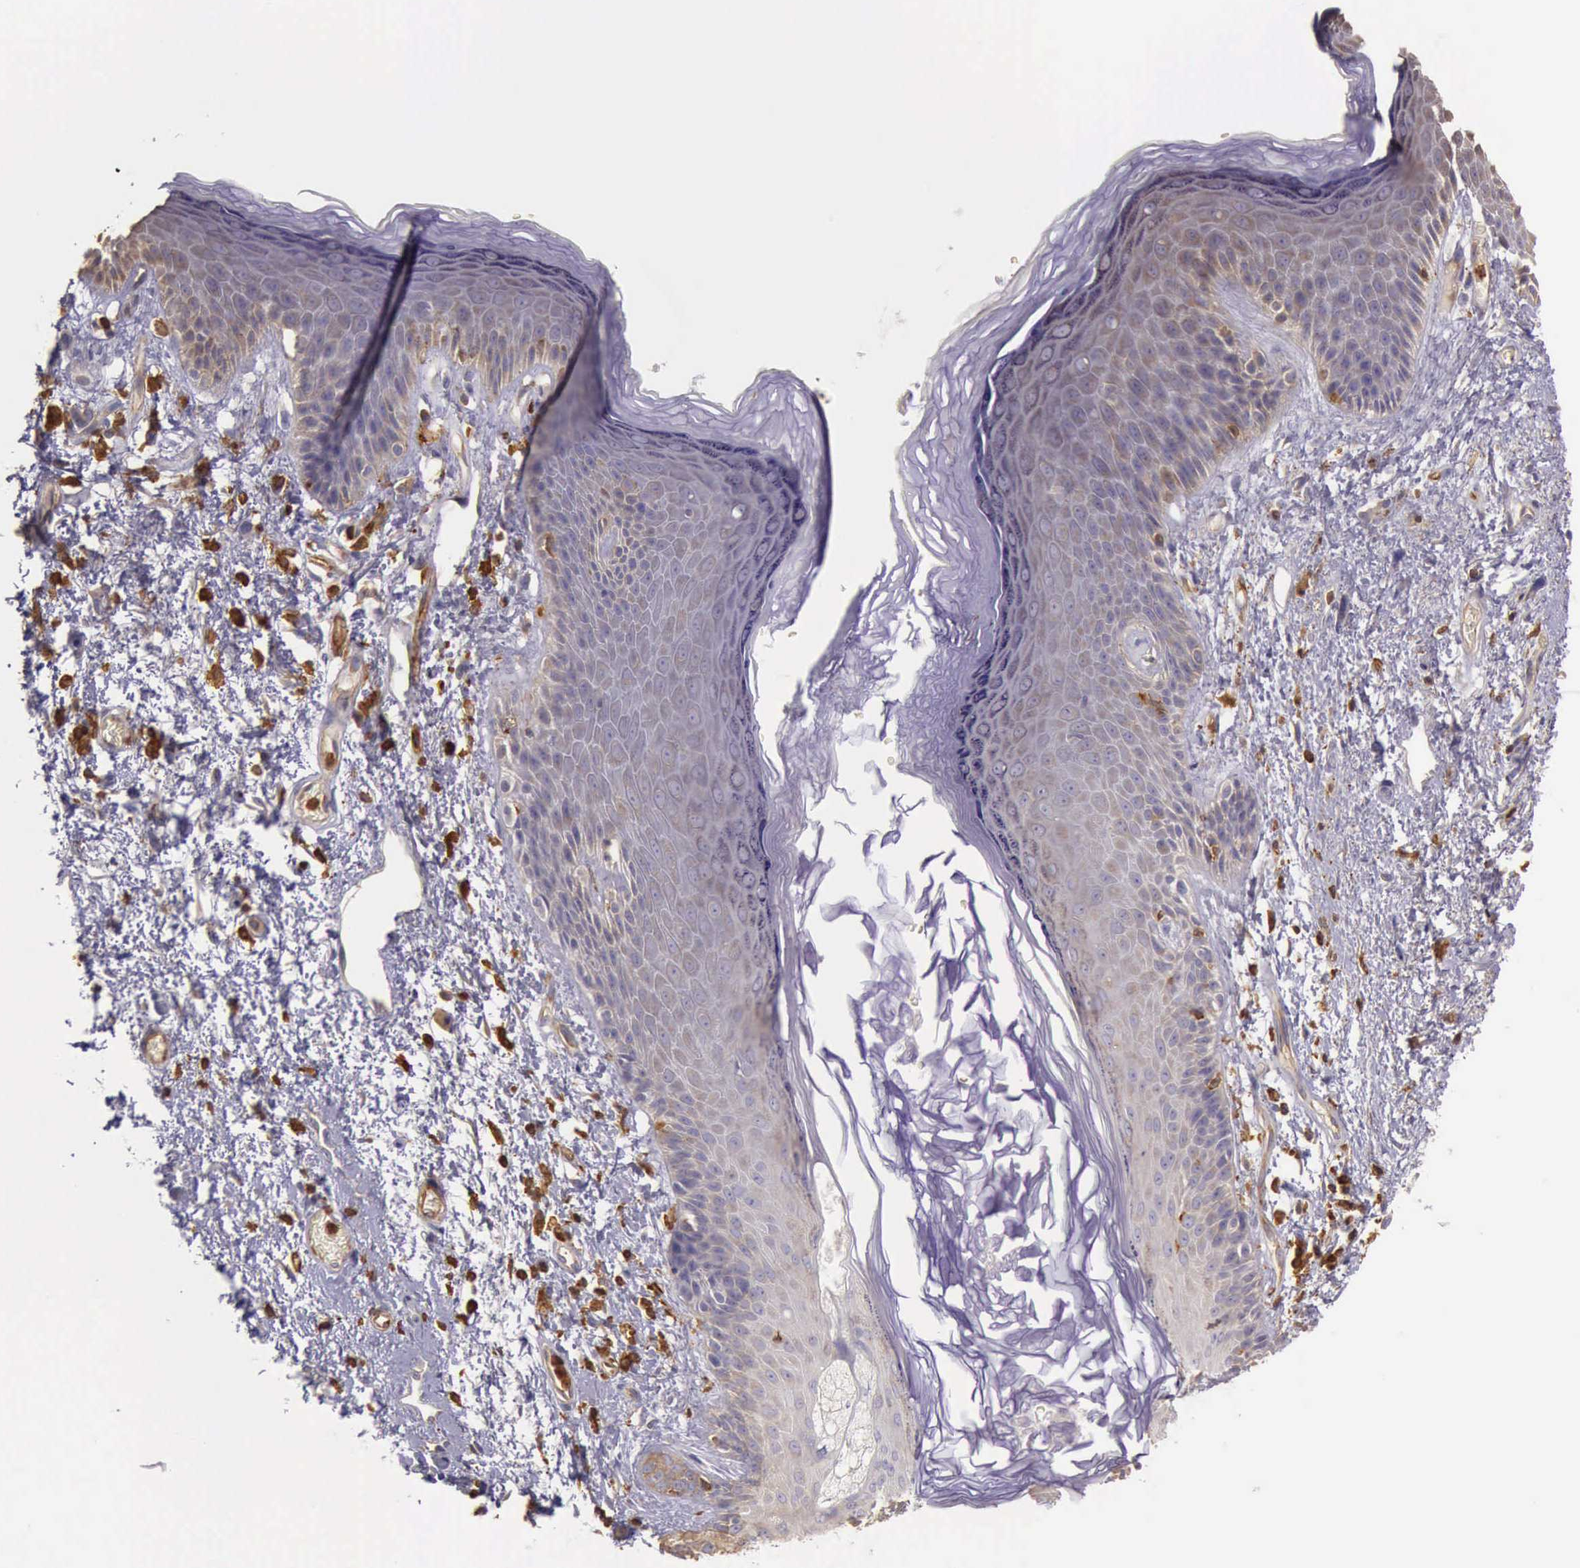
{"staining": {"intensity": "weak", "quantity": "<25%", "location": "cytoplasmic/membranous"}, "tissue": "skin", "cell_type": "Epidermal cells", "image_type": "normal", "snomed": [{"axis": "morphology", "description": "Normal tissue, NOS"}, {"axis": "topography", "description": "Anal"}, {"axis": "topography", "description": "Peripheral nerve tissue"}], "caption": "Immunohistochemistry micrograph of benign human skin stained for a protein (brown), which shows no positivity in epidermal cells.", "gene": "ARHGAP4", "patient": {"sex": "female", "age": 46}}